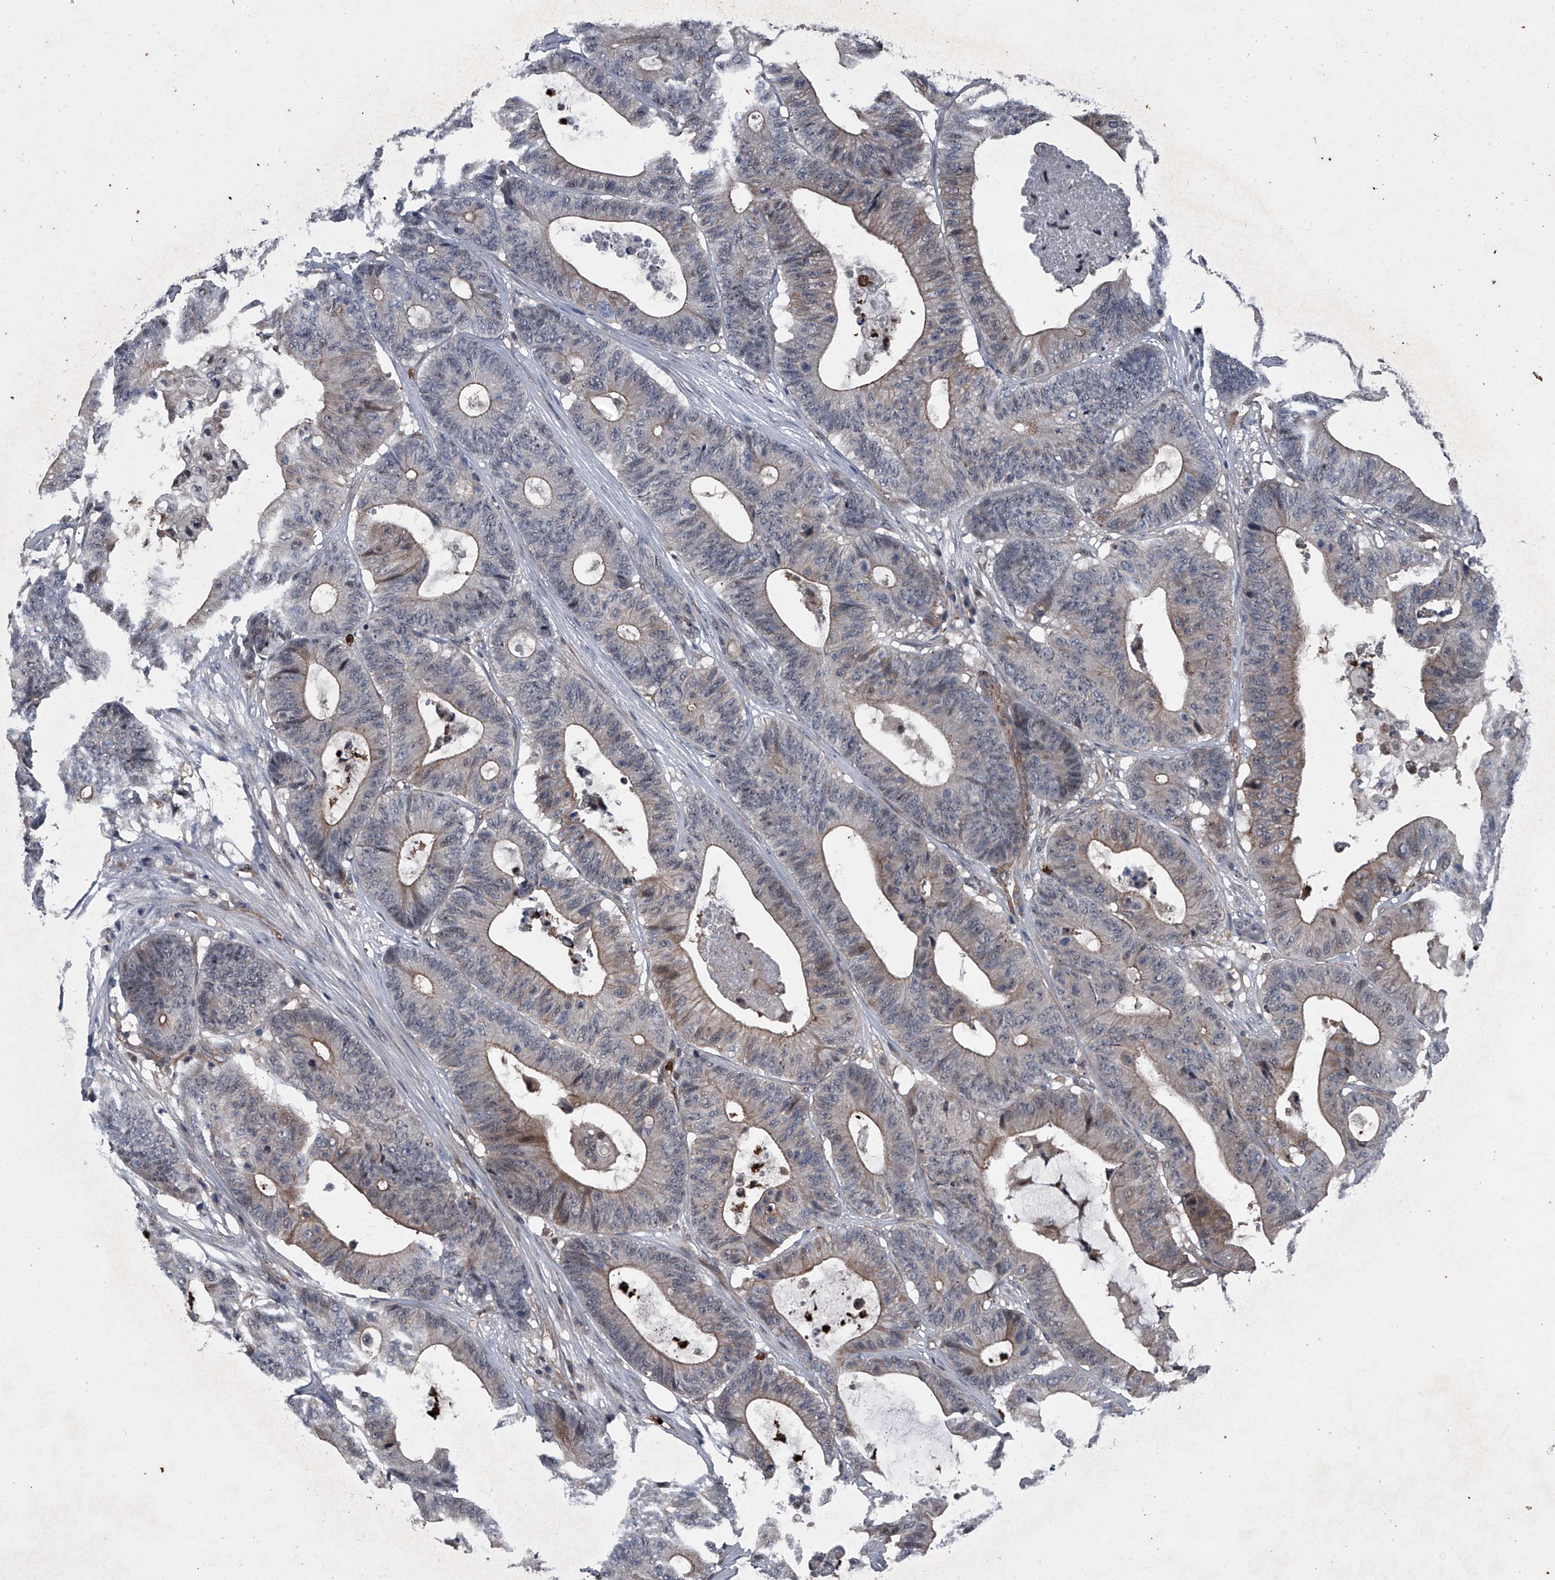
{"staining": {"intensity": "weak", "quantity": "25%-75%", "location": "cytoplasmic/membranous"}, "tissue": "colorectal cancer", "cell_type": "Tumor cells", "image_type": "cancer", "snomed": [{"axis": "morphology", "description": "Adenocarcinoma, NOS"}, {"axis": "topography", "description": "Colon"}], "caption": "Colorectal adenocarcinoma was stained to show a protein in brown. There is low levels of weak cytoplasmic/membranous expression in about 25%-75% of tumor cells. (Stains: DAB (3,3'-diaminobenzidine) in brown, nuclei in blue, Microscopy: brightfield microscopy at high magnification).", "gene": "MAPKAP1", "patient": {"sex": "female", "age": 84}}